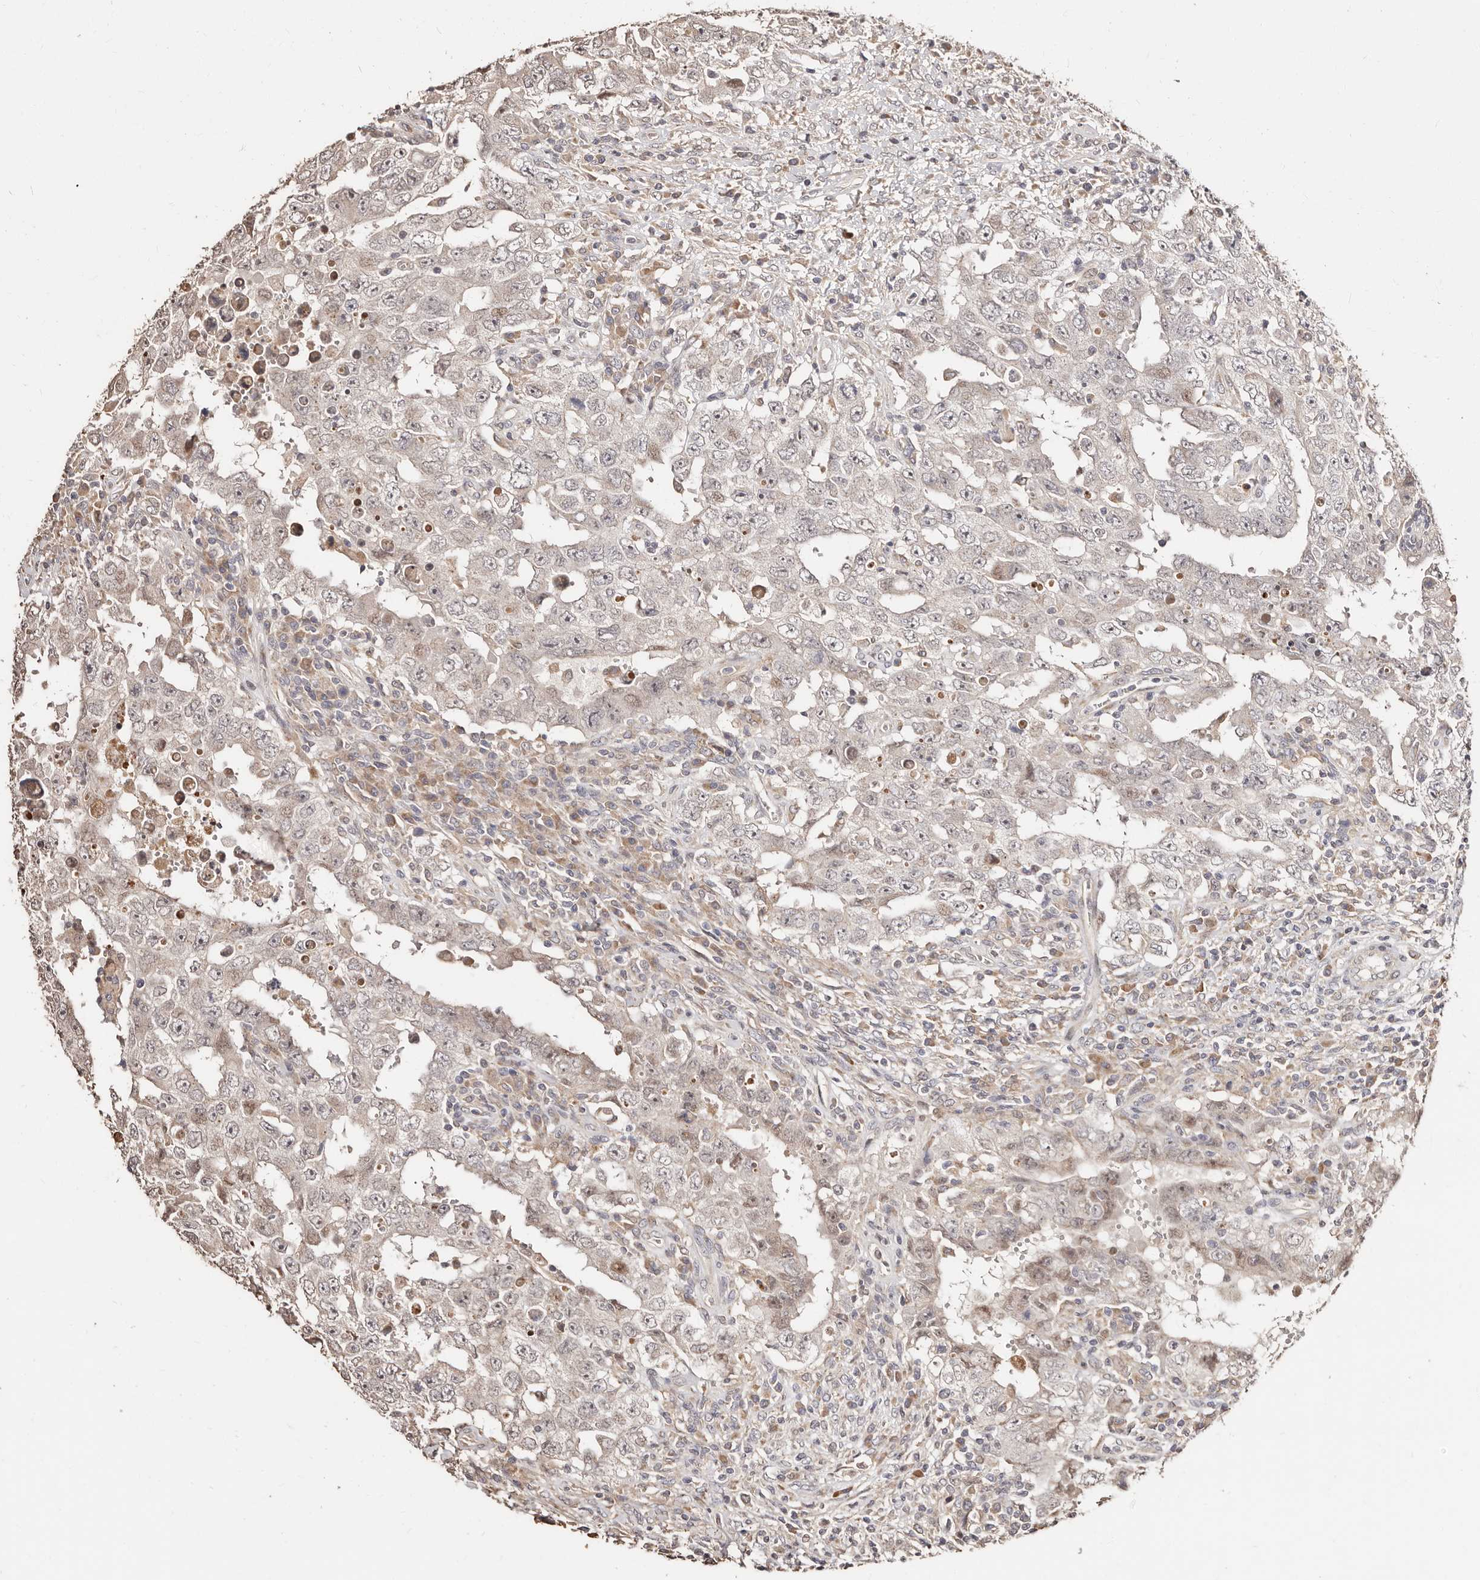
{"staining": {"intensity": "negative", "quantity": "none", "location": "none"}, "tissue": "testis cancer", "cell_type": "Tumor cells", "image_type": "cancer", "snomed": [{"axis": "morphology", "description": "Carcinoma, Embryonal, NOS"}, {"axis": "topography", "description": "Testis"}], "caption": "This is a image of IHC staining of testis cancer (embryonal carcinoma), which shows no expression in tumor cells. The staining is performed using DAB brown chromogen with nuclei counter-stained in using hematoxylin.", "gene": "APOL6", "patient": {"sex": "male", "age": 26}}